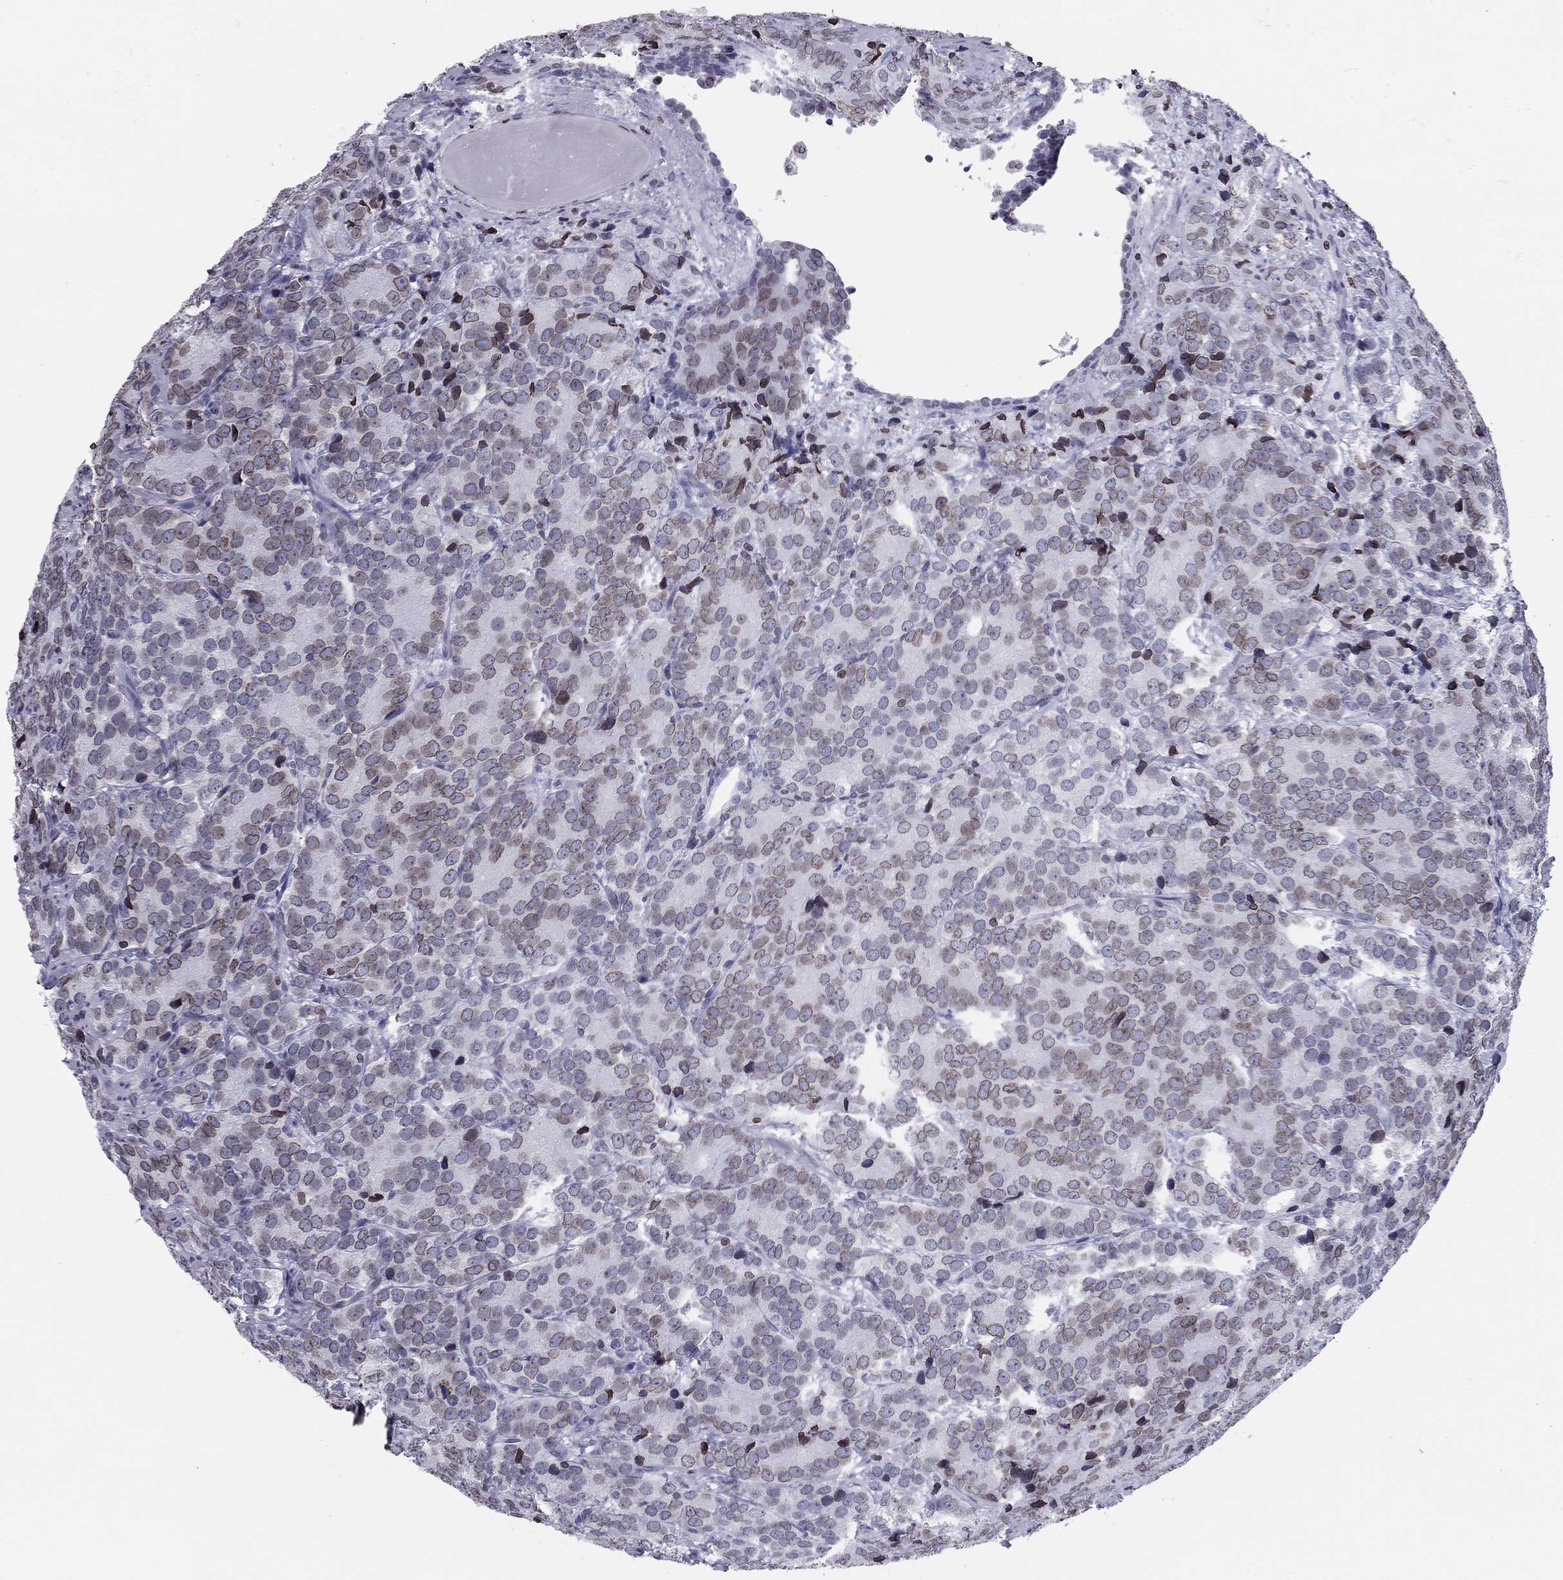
{"staining": {"intensity": "moderate", "quantity": "25%-75%", "location": "cytoplasmic/membranous,nuclear"}, "tissue": "prostate cancer", "cell_type": "Tumor cells", "image_type": "cancer", "snomed": [{"axis": "morphology", "description": "Adenocarcinoma, NOS"}, {"axis": "topography", "description": "Prostate"}], "caption": "Tumor cells exhibit moderate cytoplasmic/membranous and nuclear expression in about 25%-75% of cells in prostate cancer. Nuclei are stained in blue.", "gene": "ESPL1", "patient": {"sex": "male", "age": 71}}